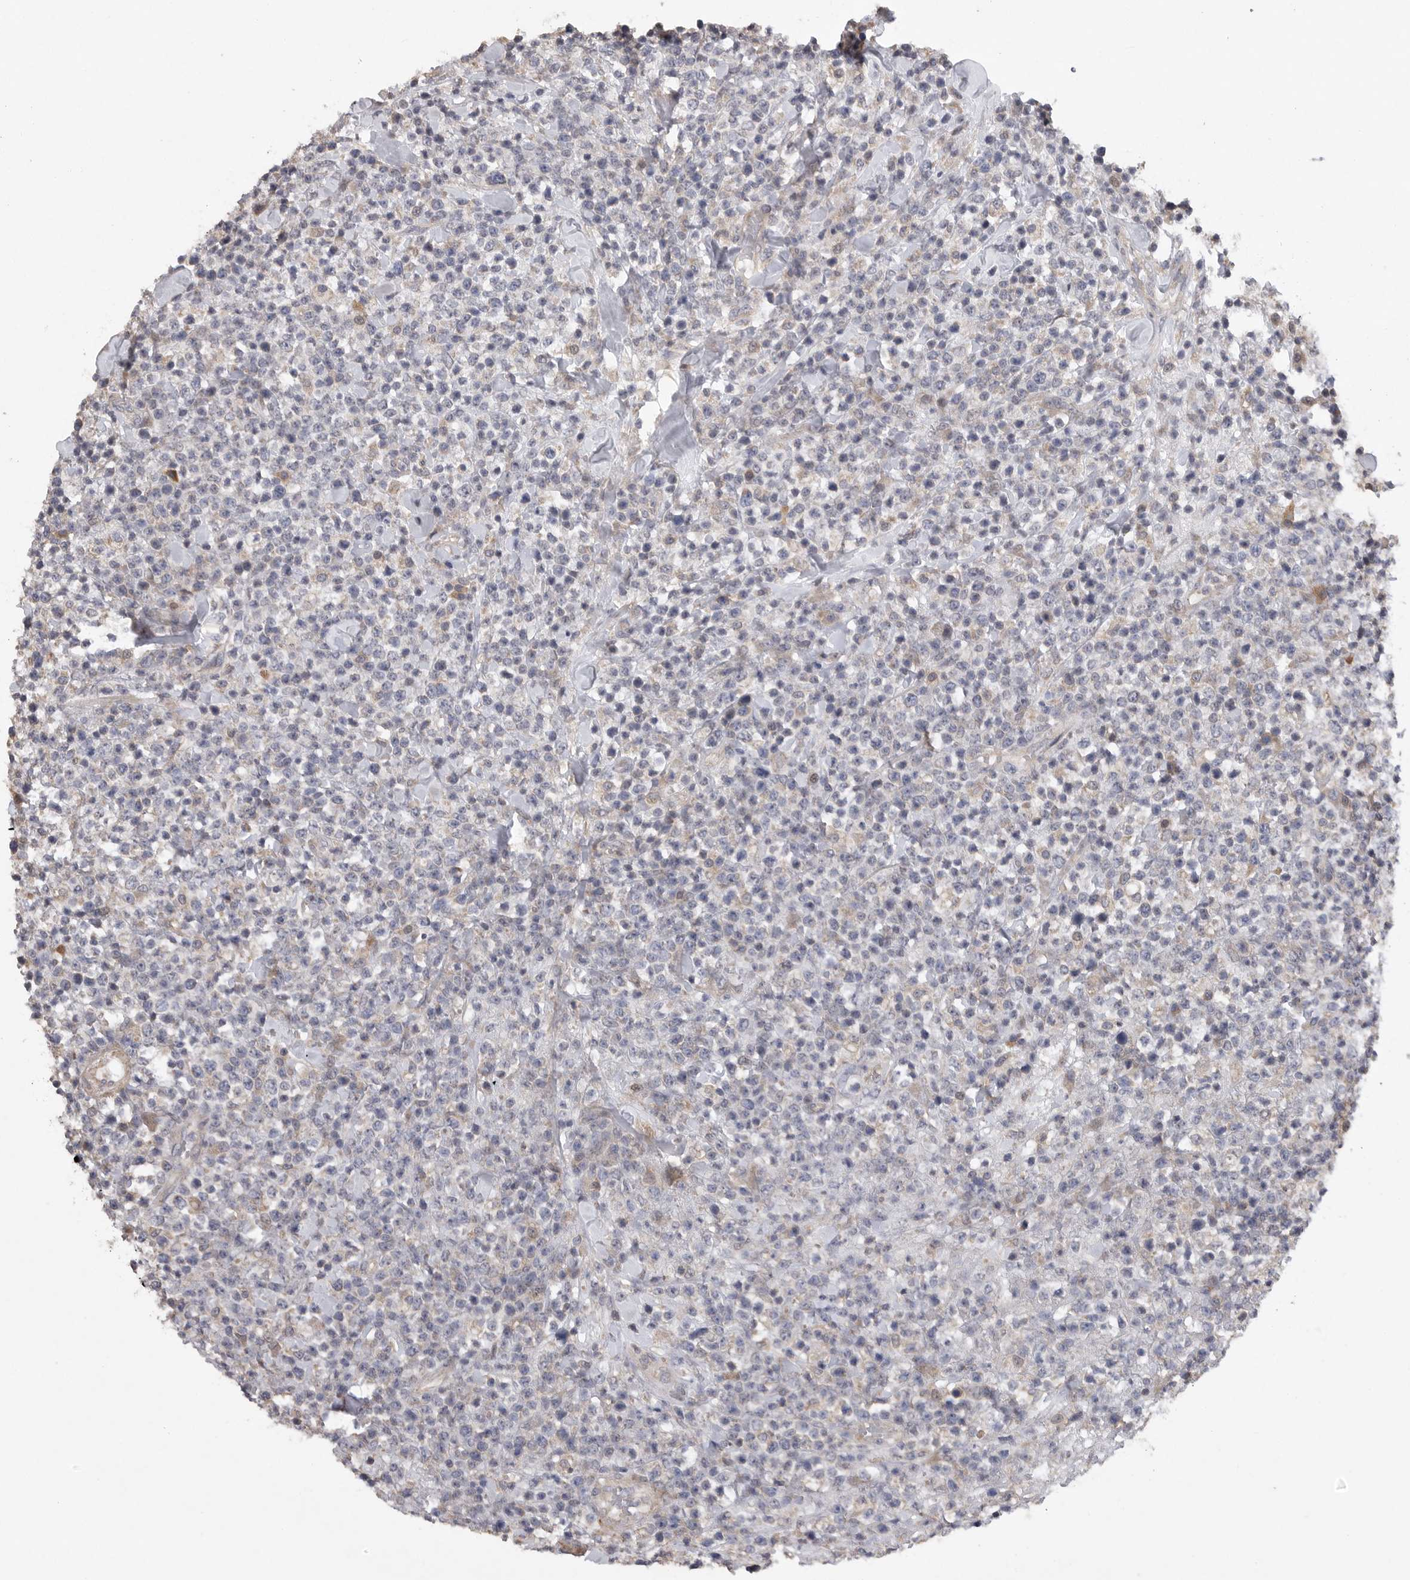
{"staining": {"intensity": "weak", "quantity": "<25%", "location": "cytoplasmic/membranous"}, "tissue": "lymphoma", "cell_type": "Tumor cells", "image_type": "cancer", "snomed": [{"axis": "morphology", "description": "Malignant lymphoma, non-Hodgkin's type, High grade"}, {"axis": "topography", "description": "Colon"}], "caption": "Human high-grade malignant lymphoma, non-Hodgkin's type stained for a protein using IHC reveals no positivity in tumor cells.", "gene": "EDEM3", "patient": {"sex": "female", "age": 53}}